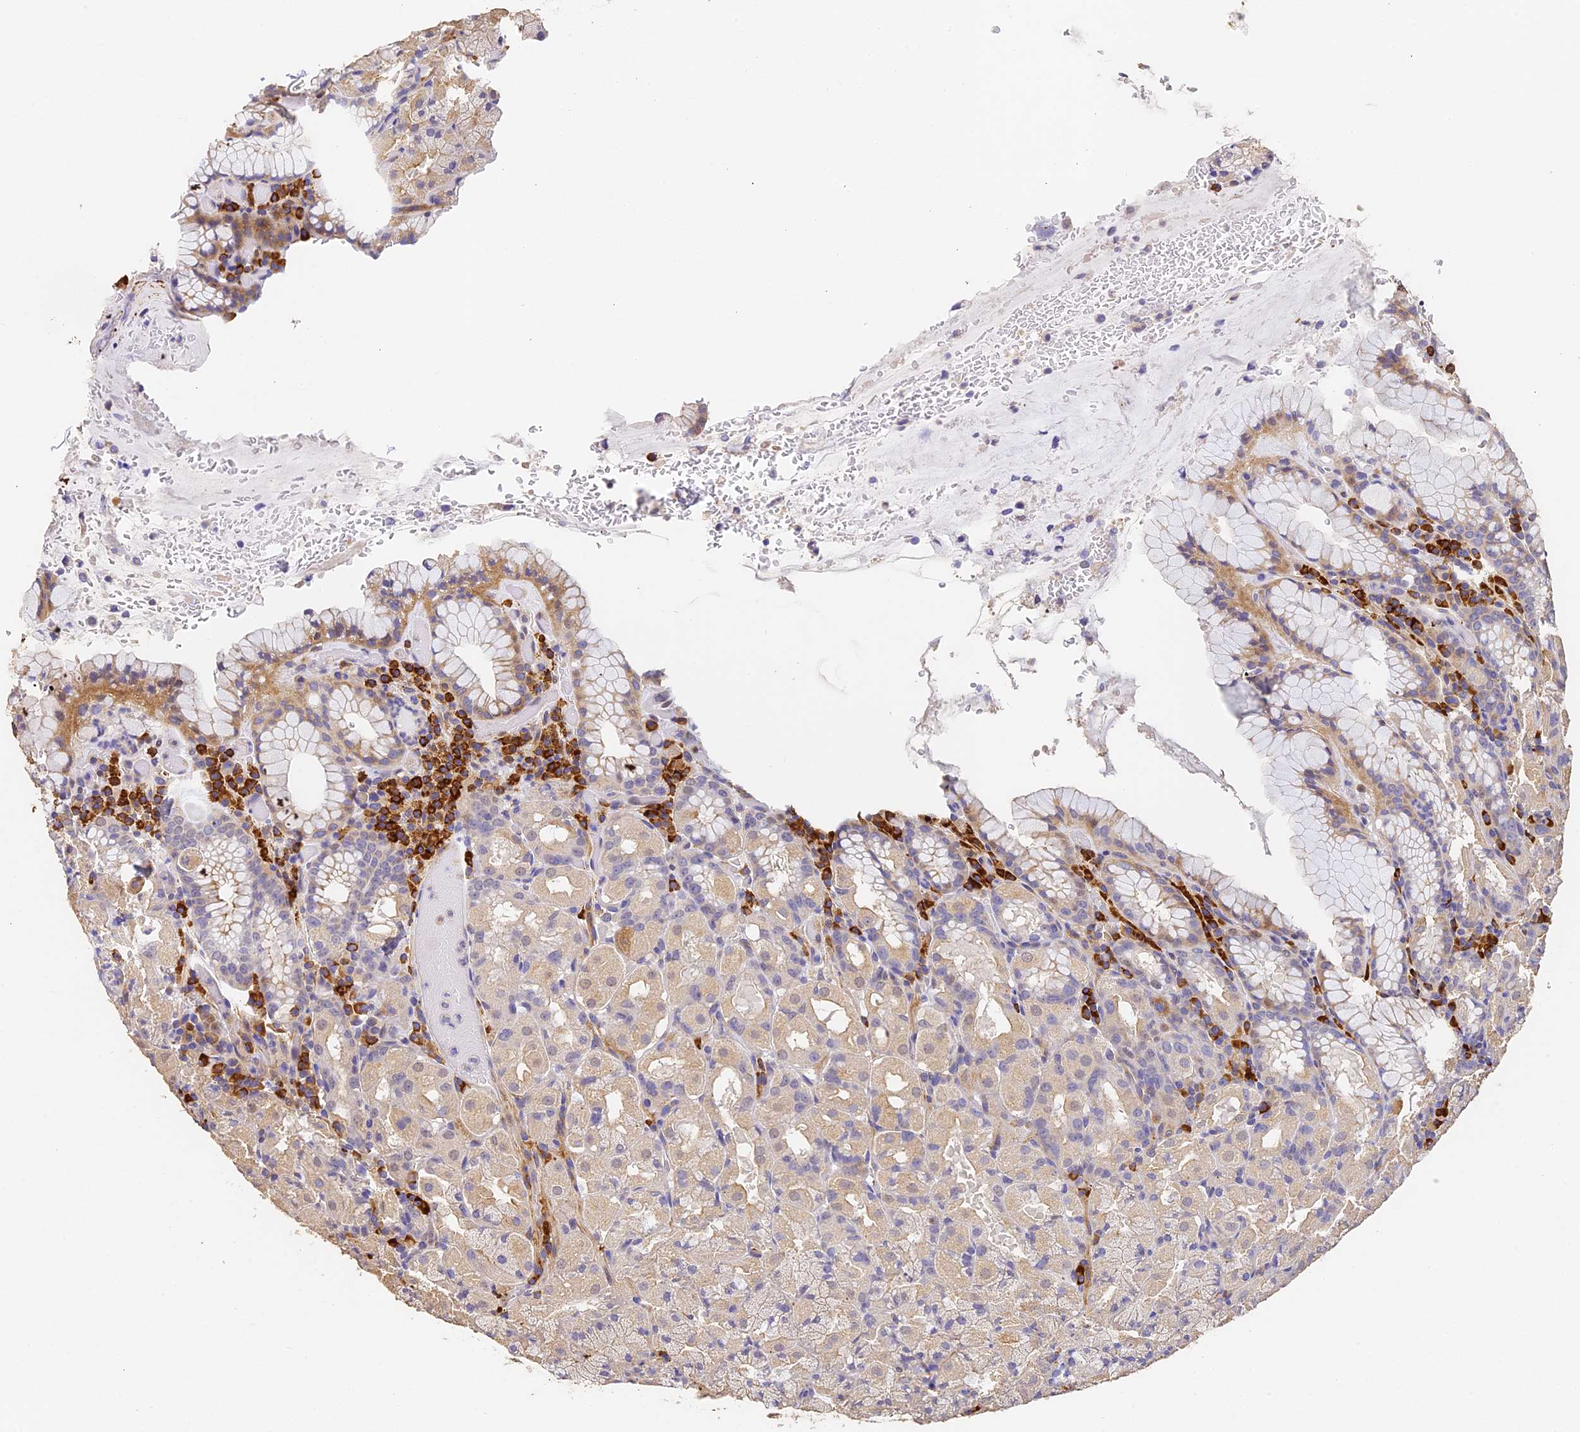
{"staining": {"intensity": "moderate", "quantity": "<25%", "location": "cytoplasmic/membranous"}, "tissue": "stomach", "cell_type": "Glandular cells", "image_type": "normal", "snomed": [{"axis": "morphology", "description": "Normal tissue, NOS"}, {"axis": "topography", "description": "Stomach, upper"}, {"axis": "topography", "description": "Stomach, lower"}], "caption": "Moderate cytoplasmic/membranous protein positivity is identified in about <25% of glandular cells in stomach. (IHC, brightfield microscopy, high magnification).", "gene": "SLC11A1", "patient": {"sex": "male", "age": 80}}